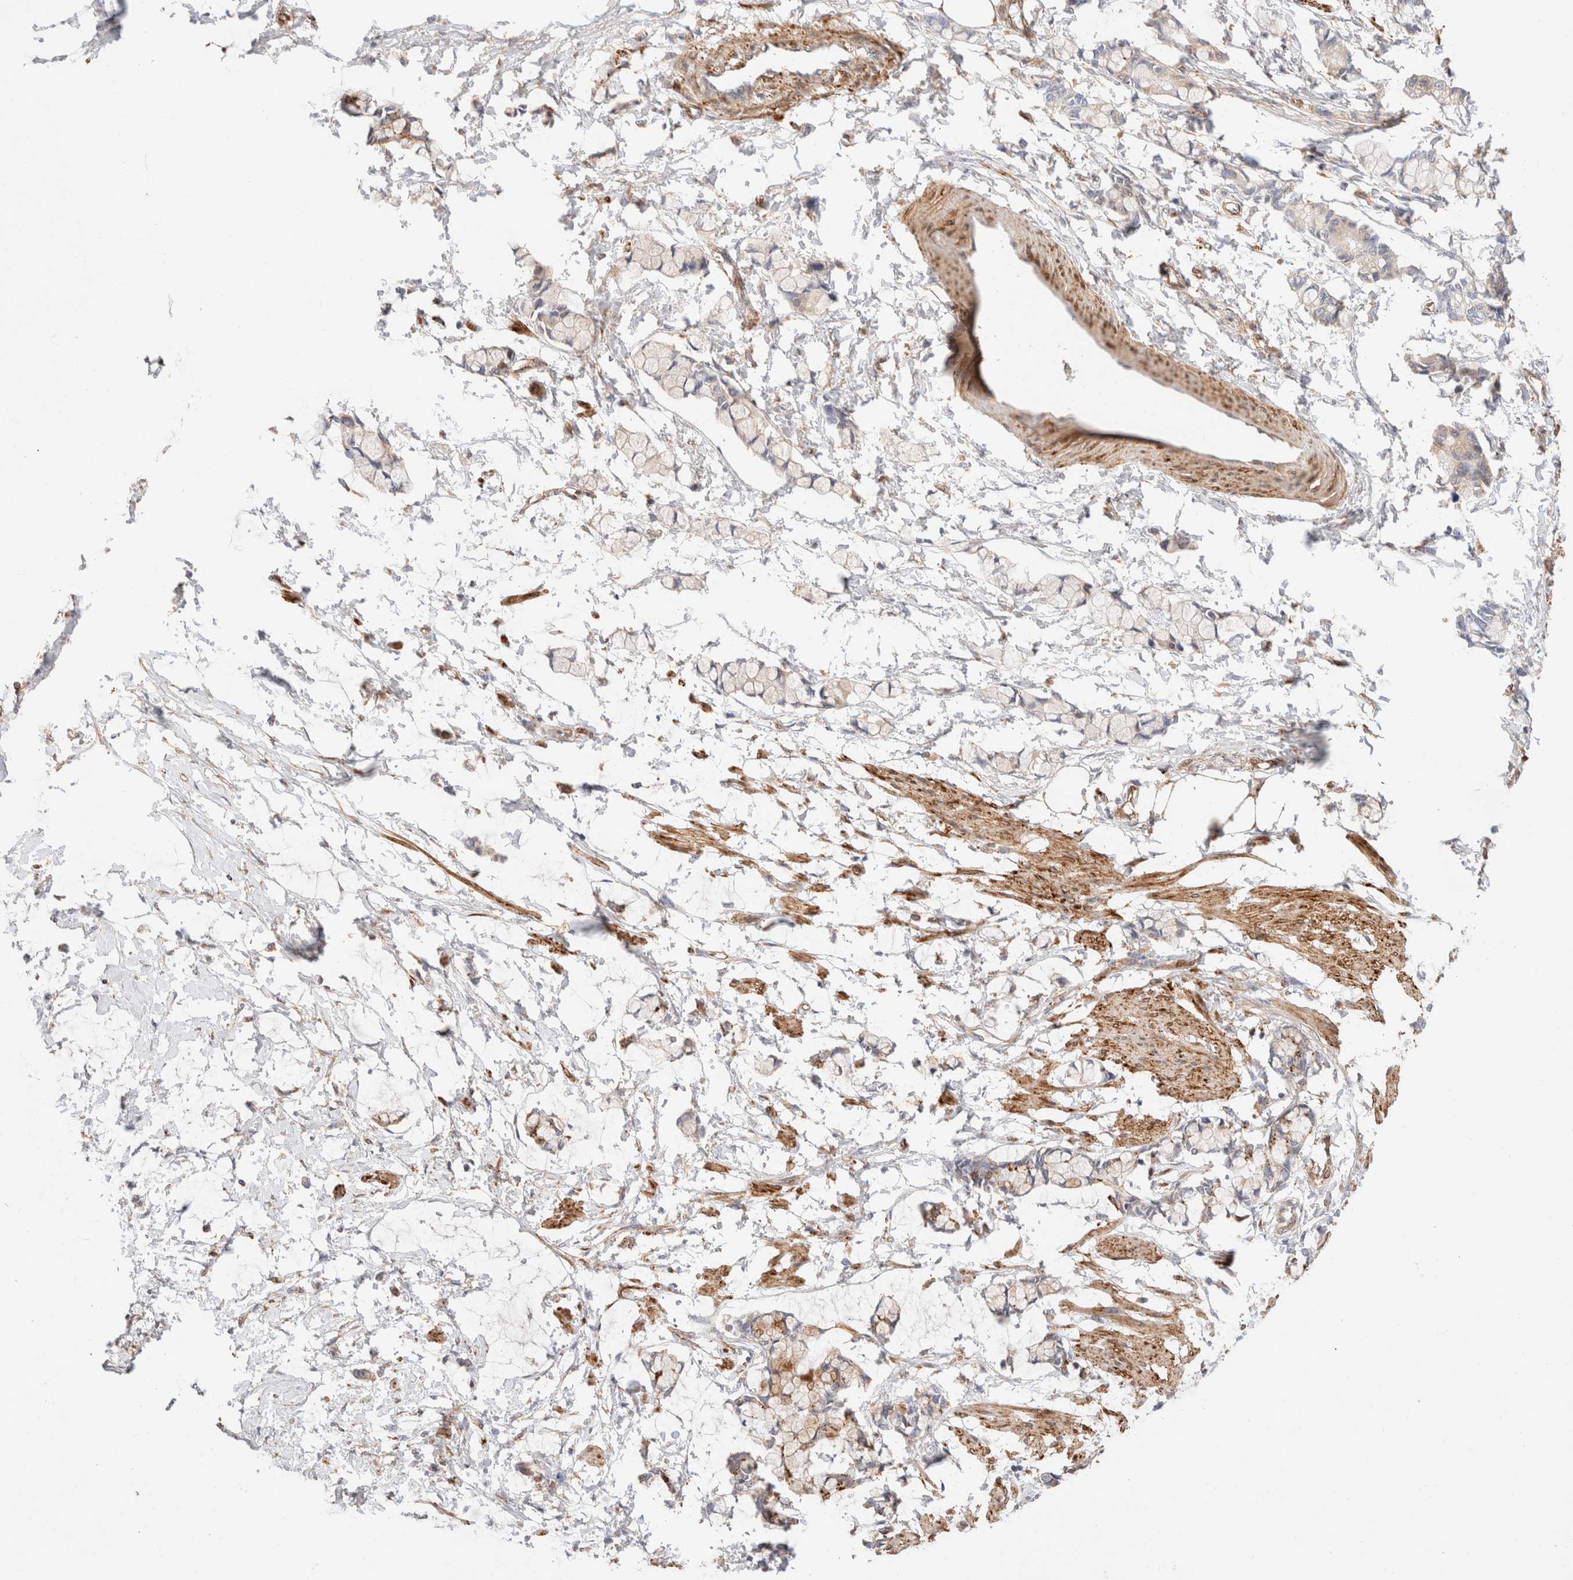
{"staining": {"intensity": "moderate", "quantity": ">75%", "location": "cytoplasmic/membranous"}, "tissue": "smooth muscle", "cell_type": "Smooth muscle cells", "image_type": "normal", "snomed": [{"axis": "morphology", "description": "Normal tissue, NOS"}, {"axis": "morphology", "description": "Adenocarcinoma, NOS"}, {"axis": "topography", "description": "Smooth muscle"}, {"axis": "topography", "description": "Colon"}], "caption": "Smooth muscle stained with IHC shows moderate cytoplasmic/membranous positivity in about >75% of smooth muscle cells. (DAB (3,3'-diaminobenzidine) = brown stain, brightfield microscopy at high magnification).", "gene": "RABEPK", "patient": {"sex": "male", "age": 14}}